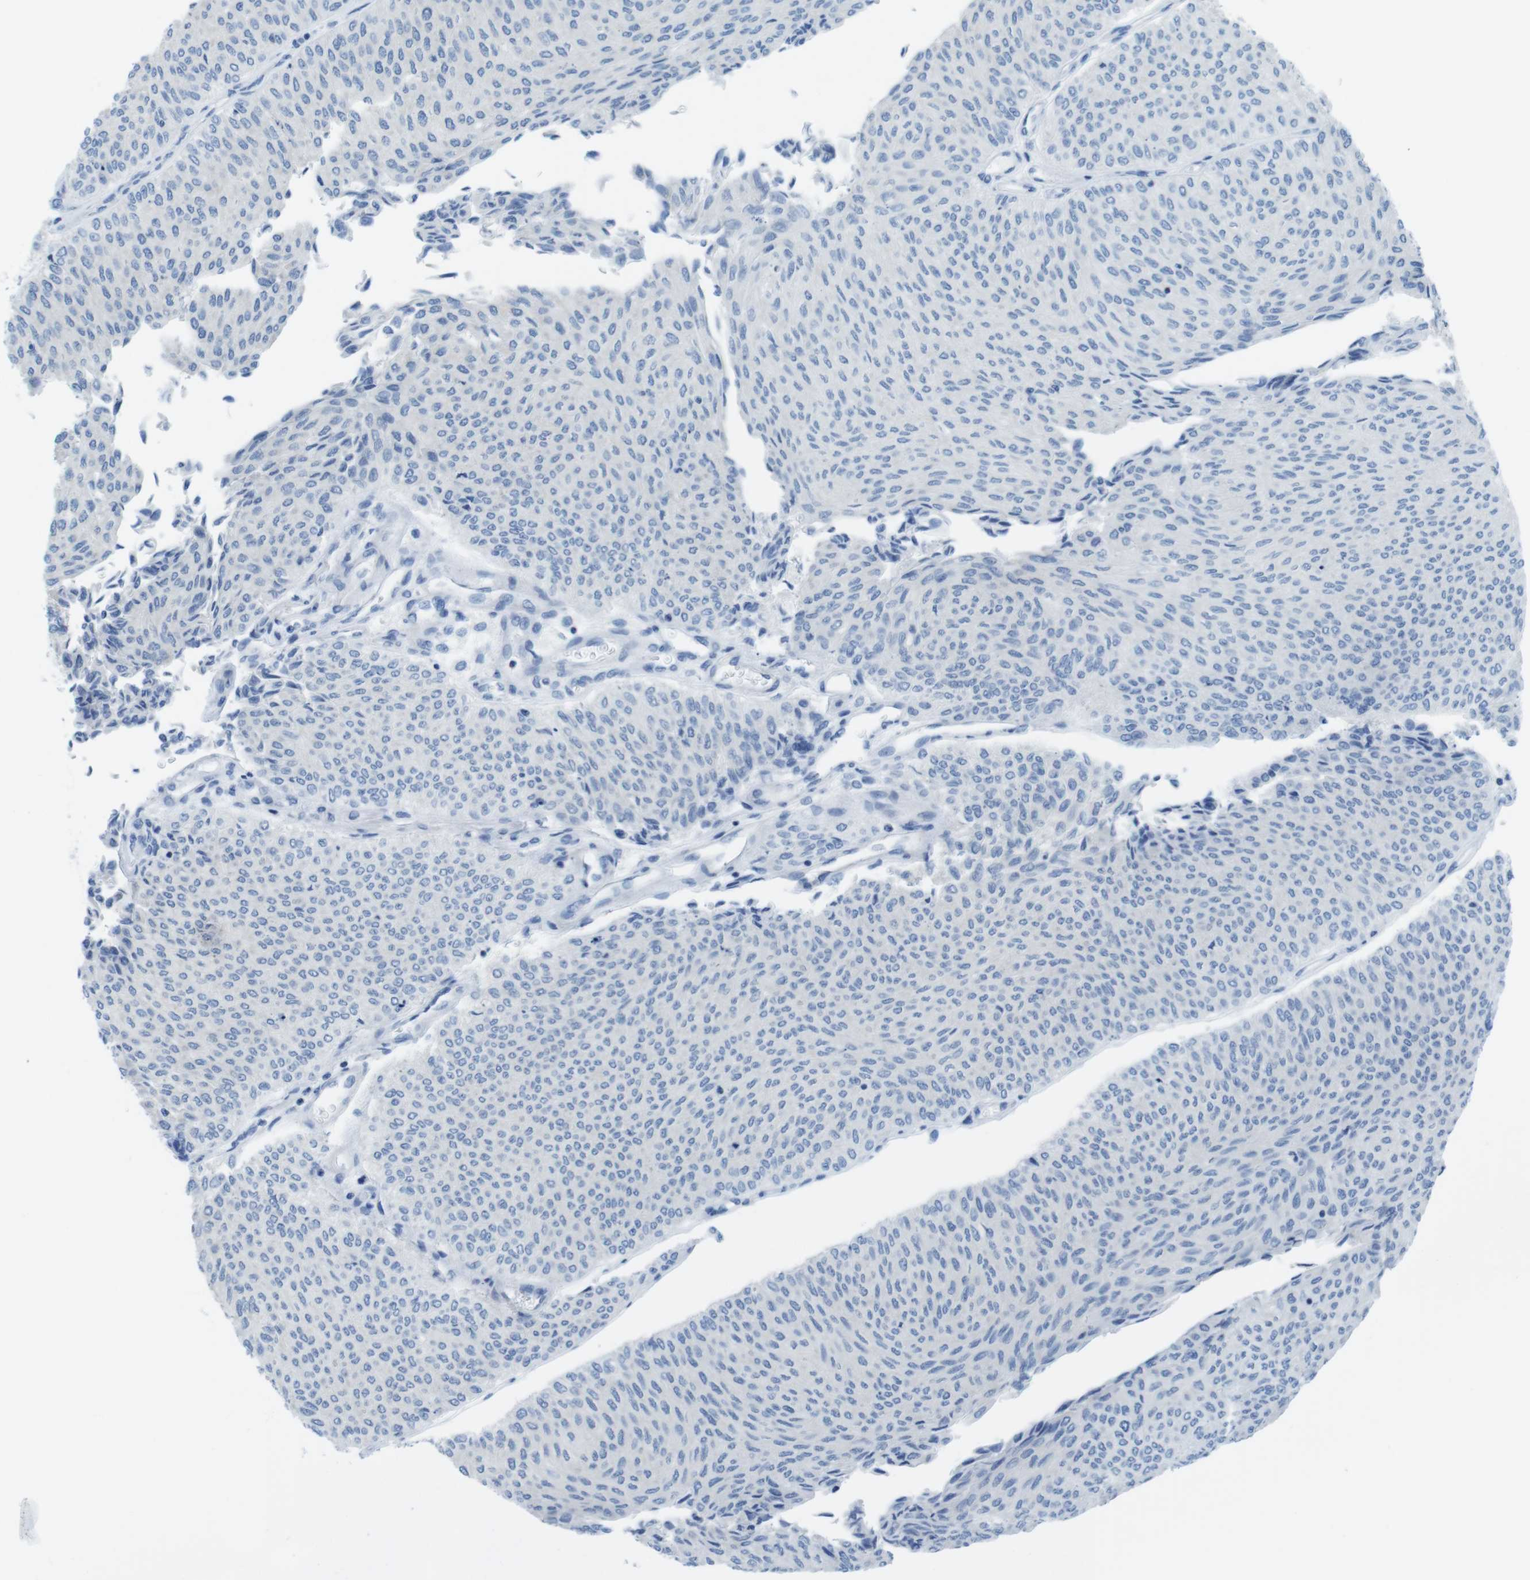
{"staining": {"intensity": "negative", "quantity": "none", "location": "none"}, "tissue": "urothelial cancer", "cell_type": "Tumor cells", "image_type": "cancer", "snomed": [{"axis": "morphology", "description": "Urothelial carcinoma, Low grade"}, {"axis": "topography", "description": "Urinary bladder"}], "caption": "Immunohistochemistry histopathology image of neoplastic tissue: human urothelial cancer stained with DAB shows no significant protein positivity in tumor cells.", "gene": "ASIC5", "patient": {"sex": "male", "age": 78}}